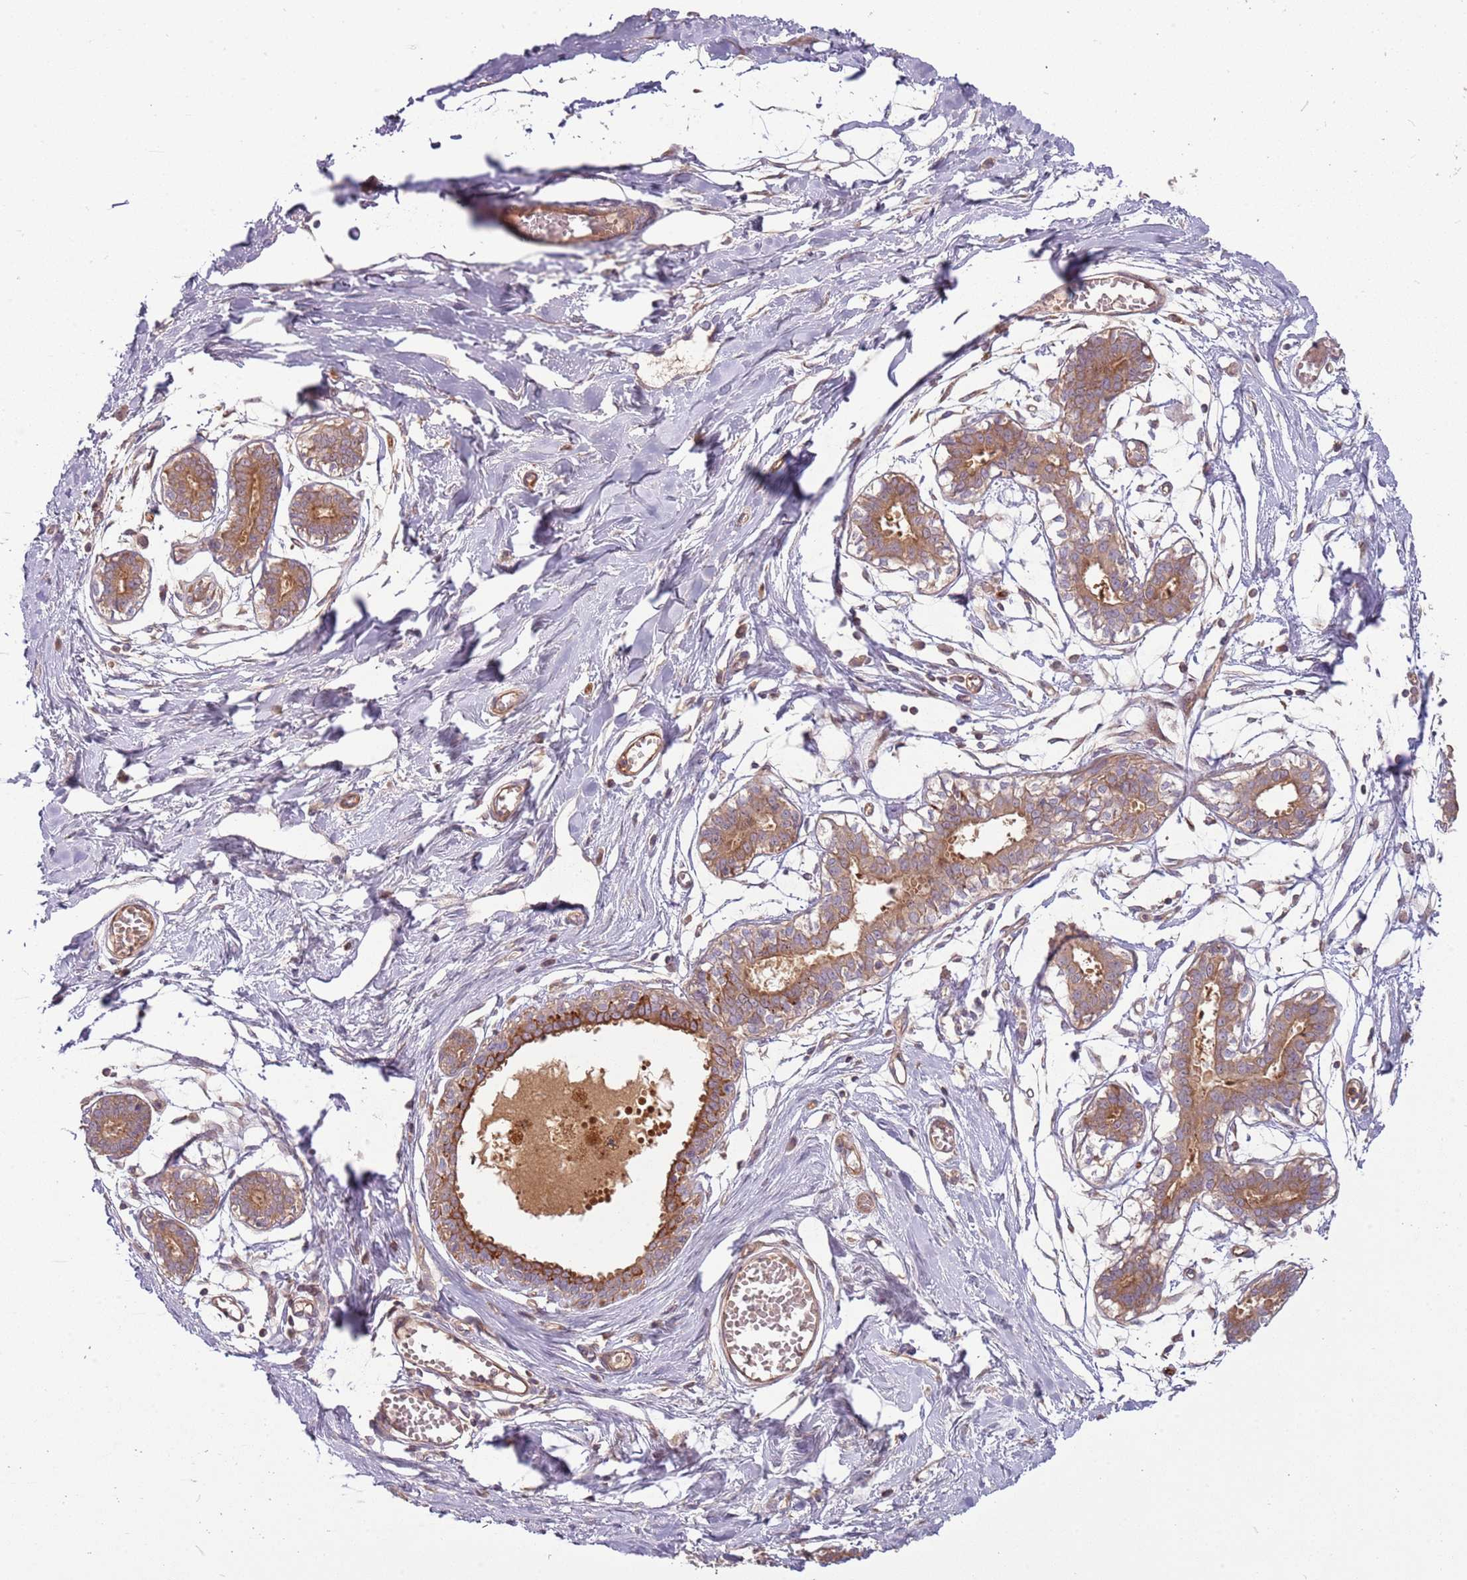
{"staining": {"intensity": "negative", "quantity": "none", "location": "none"}, "tissue": "breast", "cell_type": "Adipocytes", "image_type": "normal", "snomed": [{"axis": "morphology", "description": "Normal tissue, NOS"}, {"axis": "topography", "description": "Breast"}], "caption": "The photomicrograph demonstrates no staining of adipocytes in benign breast. (Stains: DAB (3,3'-diaminobenzidine) immunohistochemistry (IHC) with hematoxylin counter stain, Microscopy: brightfield microscopy at high magnification).", "gene": "RNF128", "patient": {"sex": "female", "age": 27}}